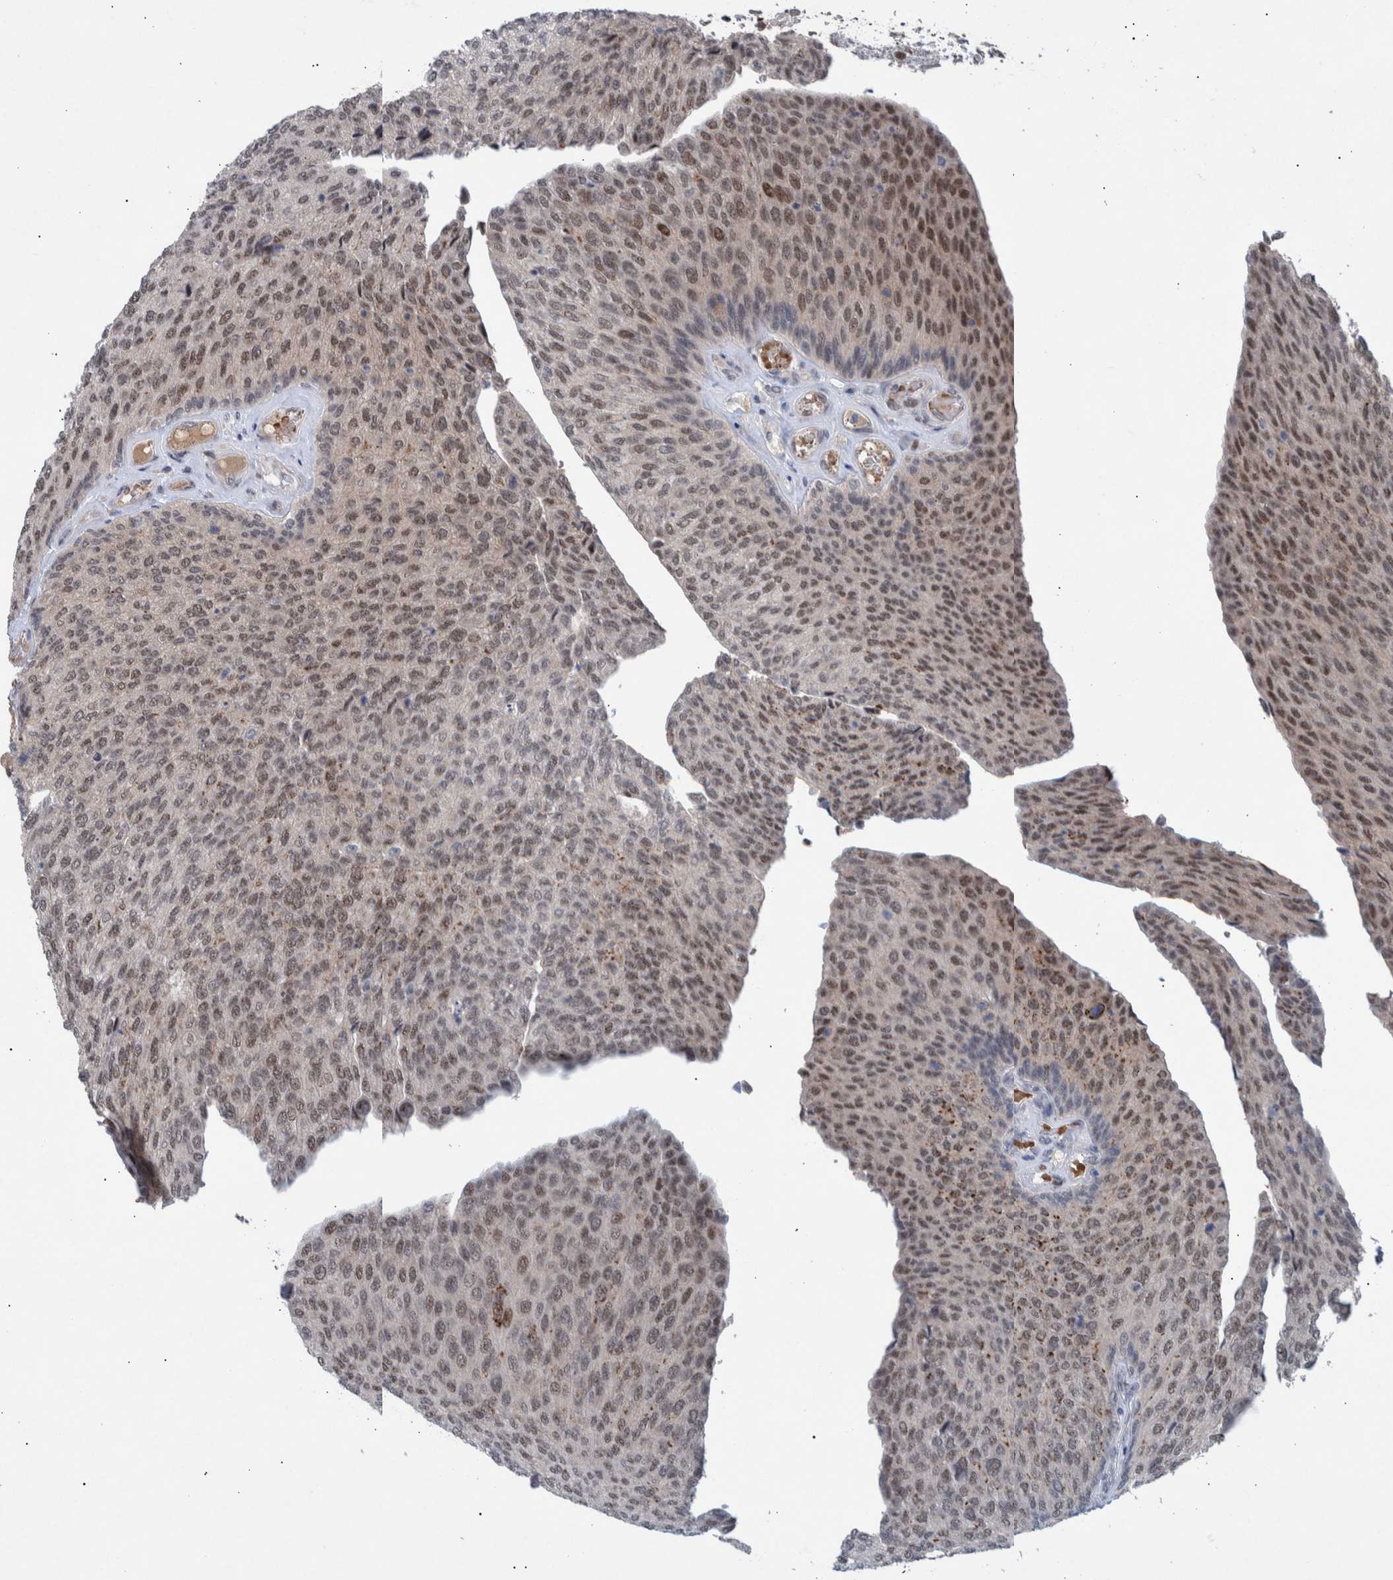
{"staining": {"intensity": "weak", "quantity": ">75%", "location": "nuclear"}, "tissue": "urothelial cancer", "cell_type": "Tumor cells", "image_type": "cancer", "snomed": [{"axis": "morphology", "description": "Urothelial carcinoma, Low grade"}, {"axis": "topography", "description": "Urinary bladder"}], "caption": "An immunohistochemistry micrograph of tumor tissue is shown. Protein staining in brown highlights weak nuclear positivity in urothelial cancer within tumor cells. The staining was performed using DAB (3,3'-diaminobenzidine) to visualize the protein expression in brown, while the nuclei were stained in blue with hematoxylin (Magnification: 20x).", "gene": "ESRP1", "patient": {"sex": "female", "age": 79}}